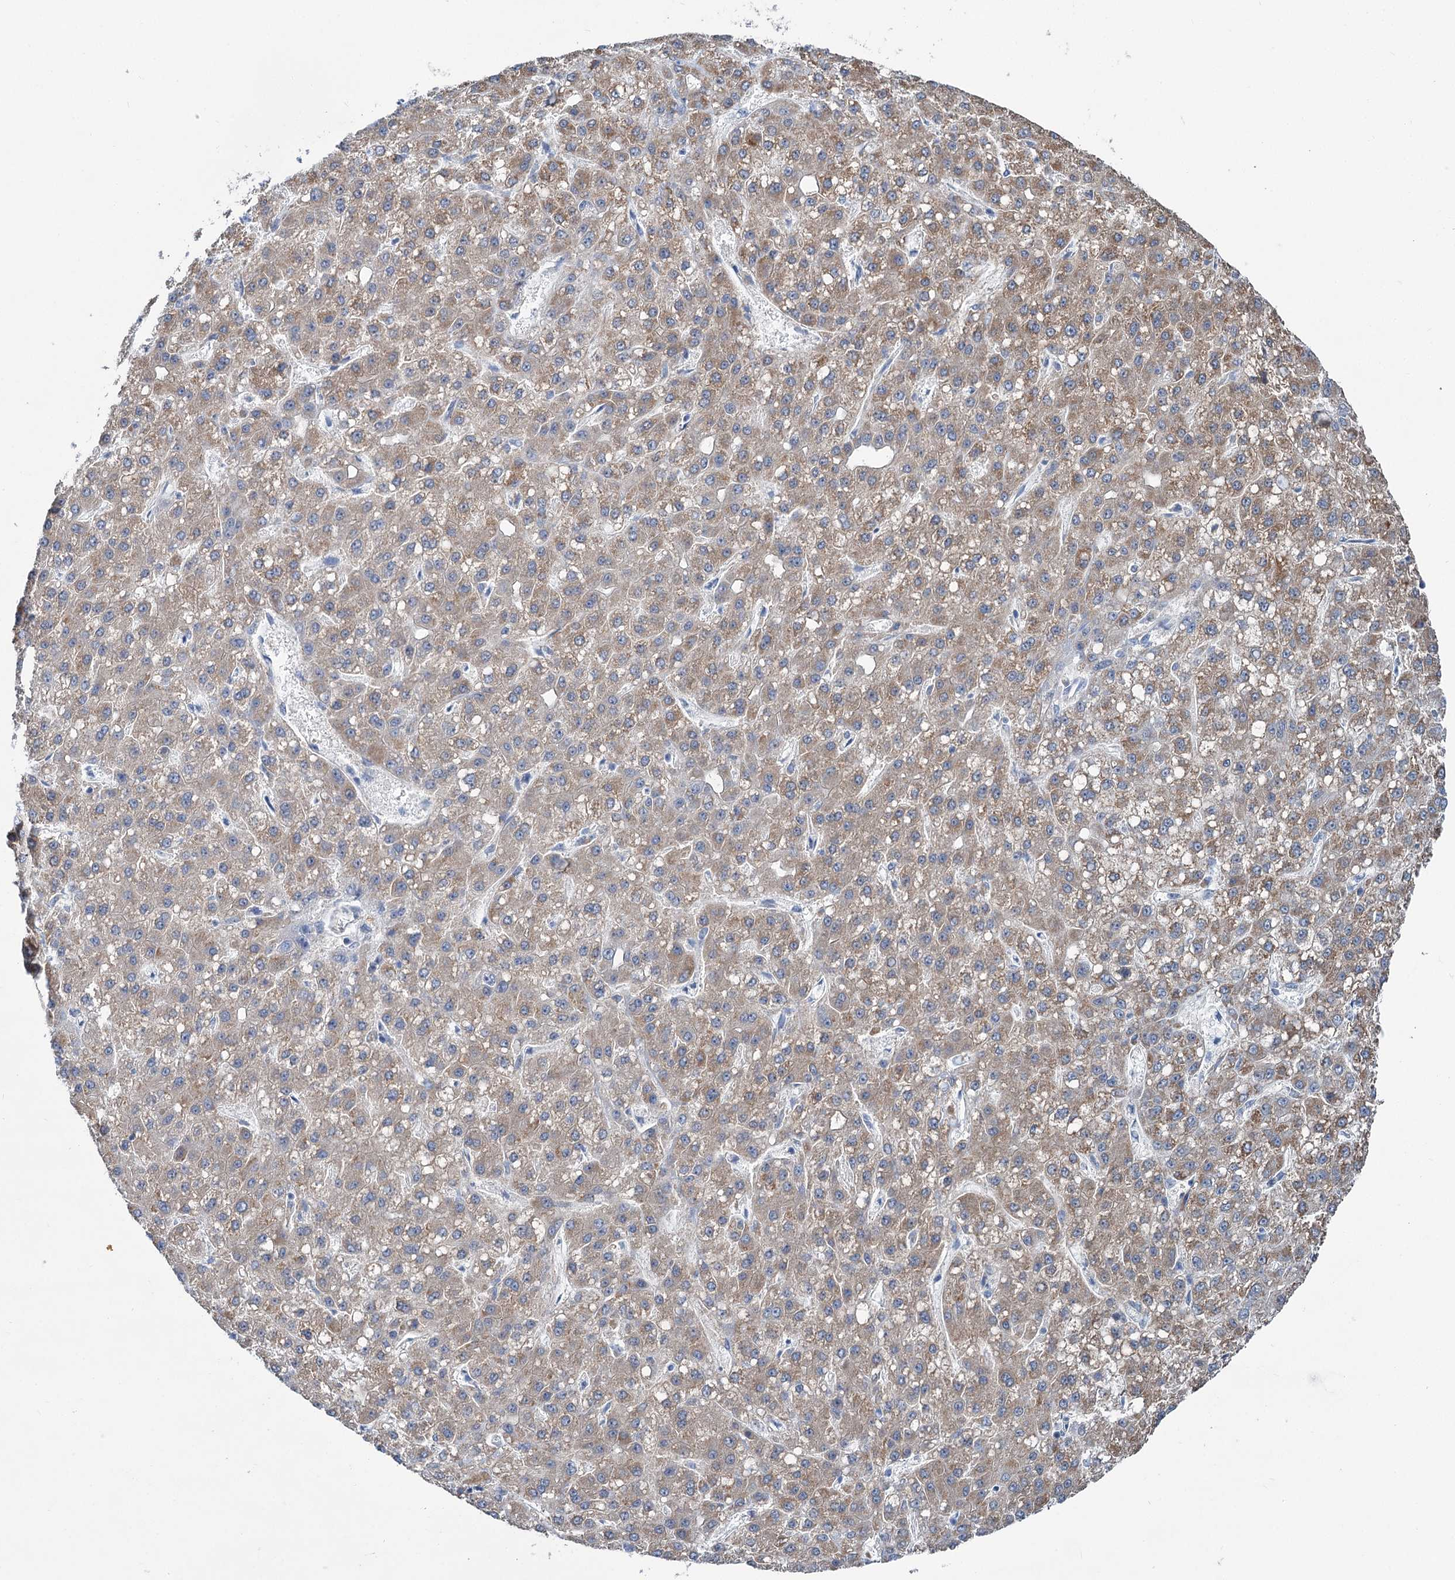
{"staining": {"intensity": "moderate", "quantity": ">75%", "location": "cytoplasmic/membranous"}, "tissue": "liver cancer", "cell_type": "Tumor cells", "image_type": "cancer", "snomed": [{"axis": "morphology", "description": "Carcinoma, Hepatocellular, NOS"}, {"axis": "topography", "description": "Liver"}], "caption": "A micrograph showing moderate cytoplasmic/membranous positivity in approximately >75% of tumor cells in liver hepatocellular carcinoma, as visualized by brown immunohistochemical staining.", "gene": "LPIN1", "patient": {"sex": "male", "age": 67}}